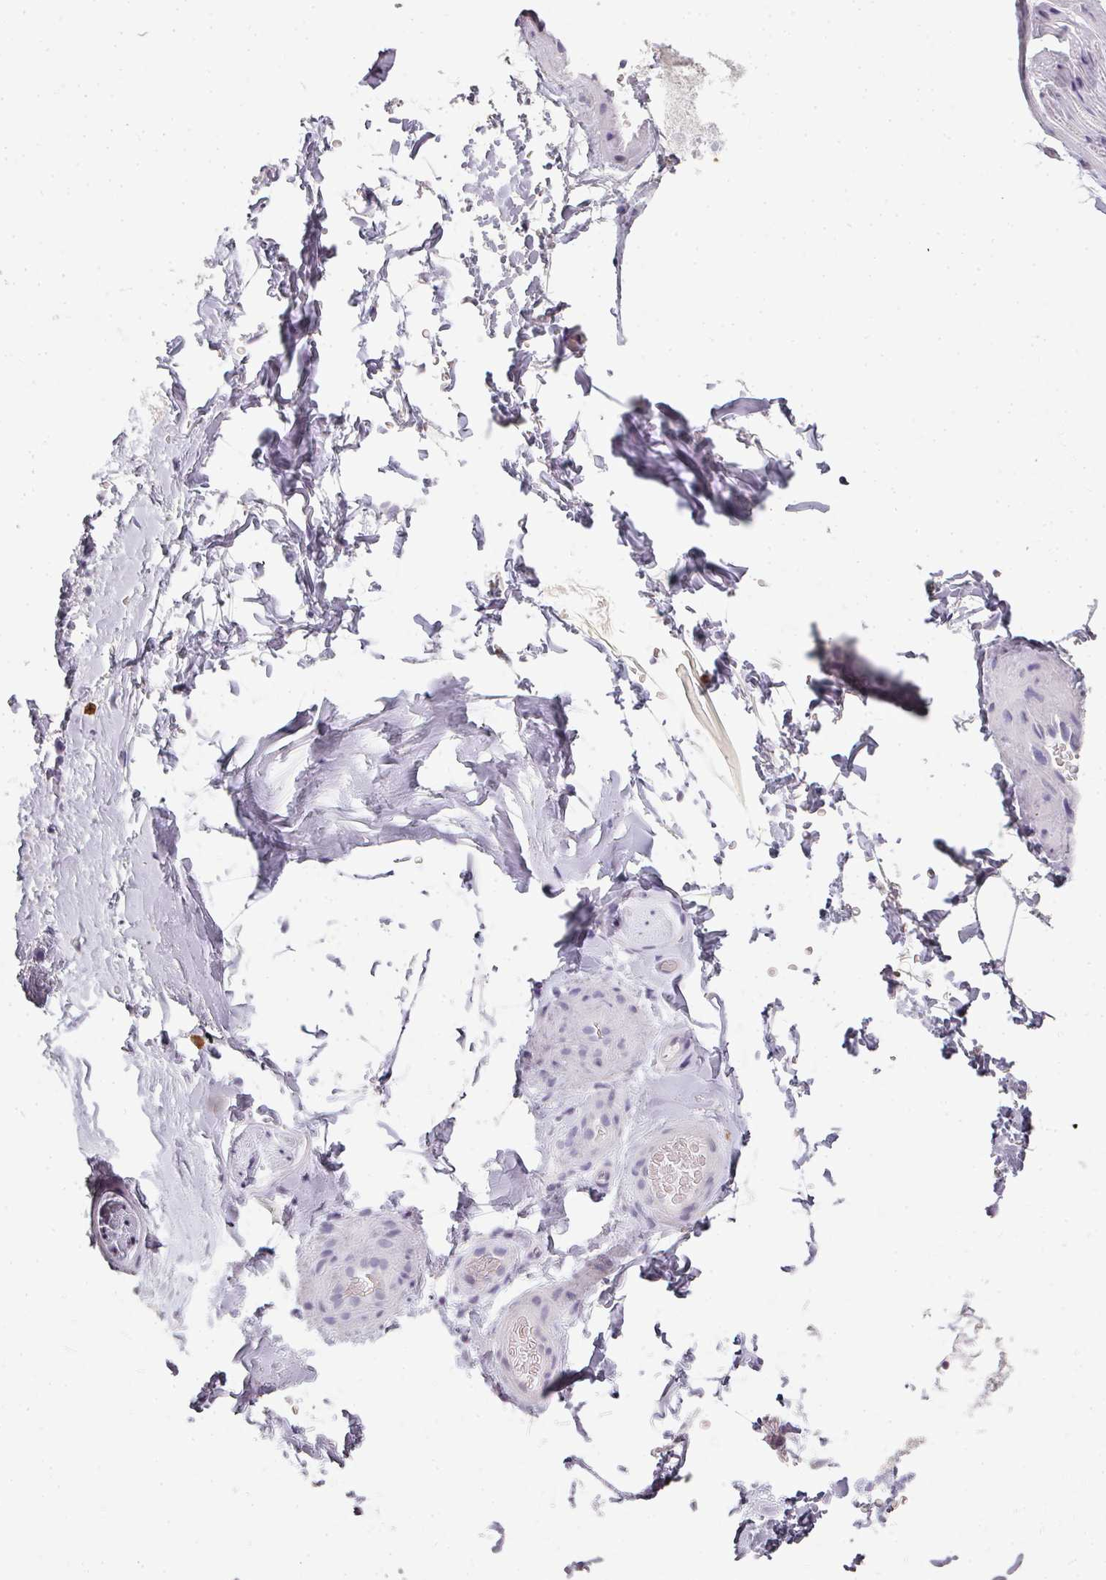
{"staining": {"intensity": "negative", "quantity": "none", "location": "none"}, "tissue": "adipose tissue", "cell_type": "Adipocytes", "image_type": "normal", "snomed": [{"axis": "morphology", "description": "Normal tissue, NOS"}, {"axis": "topography", "description": "Vascular tissue"}, {"axis": "topography", "description": "Peripheral nerve tissue"}], "caption": "A high-resolution photomicrograph shows immunohistochemistry (IHC) staining of unremarkable adipose tissue, which shows no significant expression in adipocytes.", "gene": "CAMP", "patient": {"sex": "male", "age": 41}}